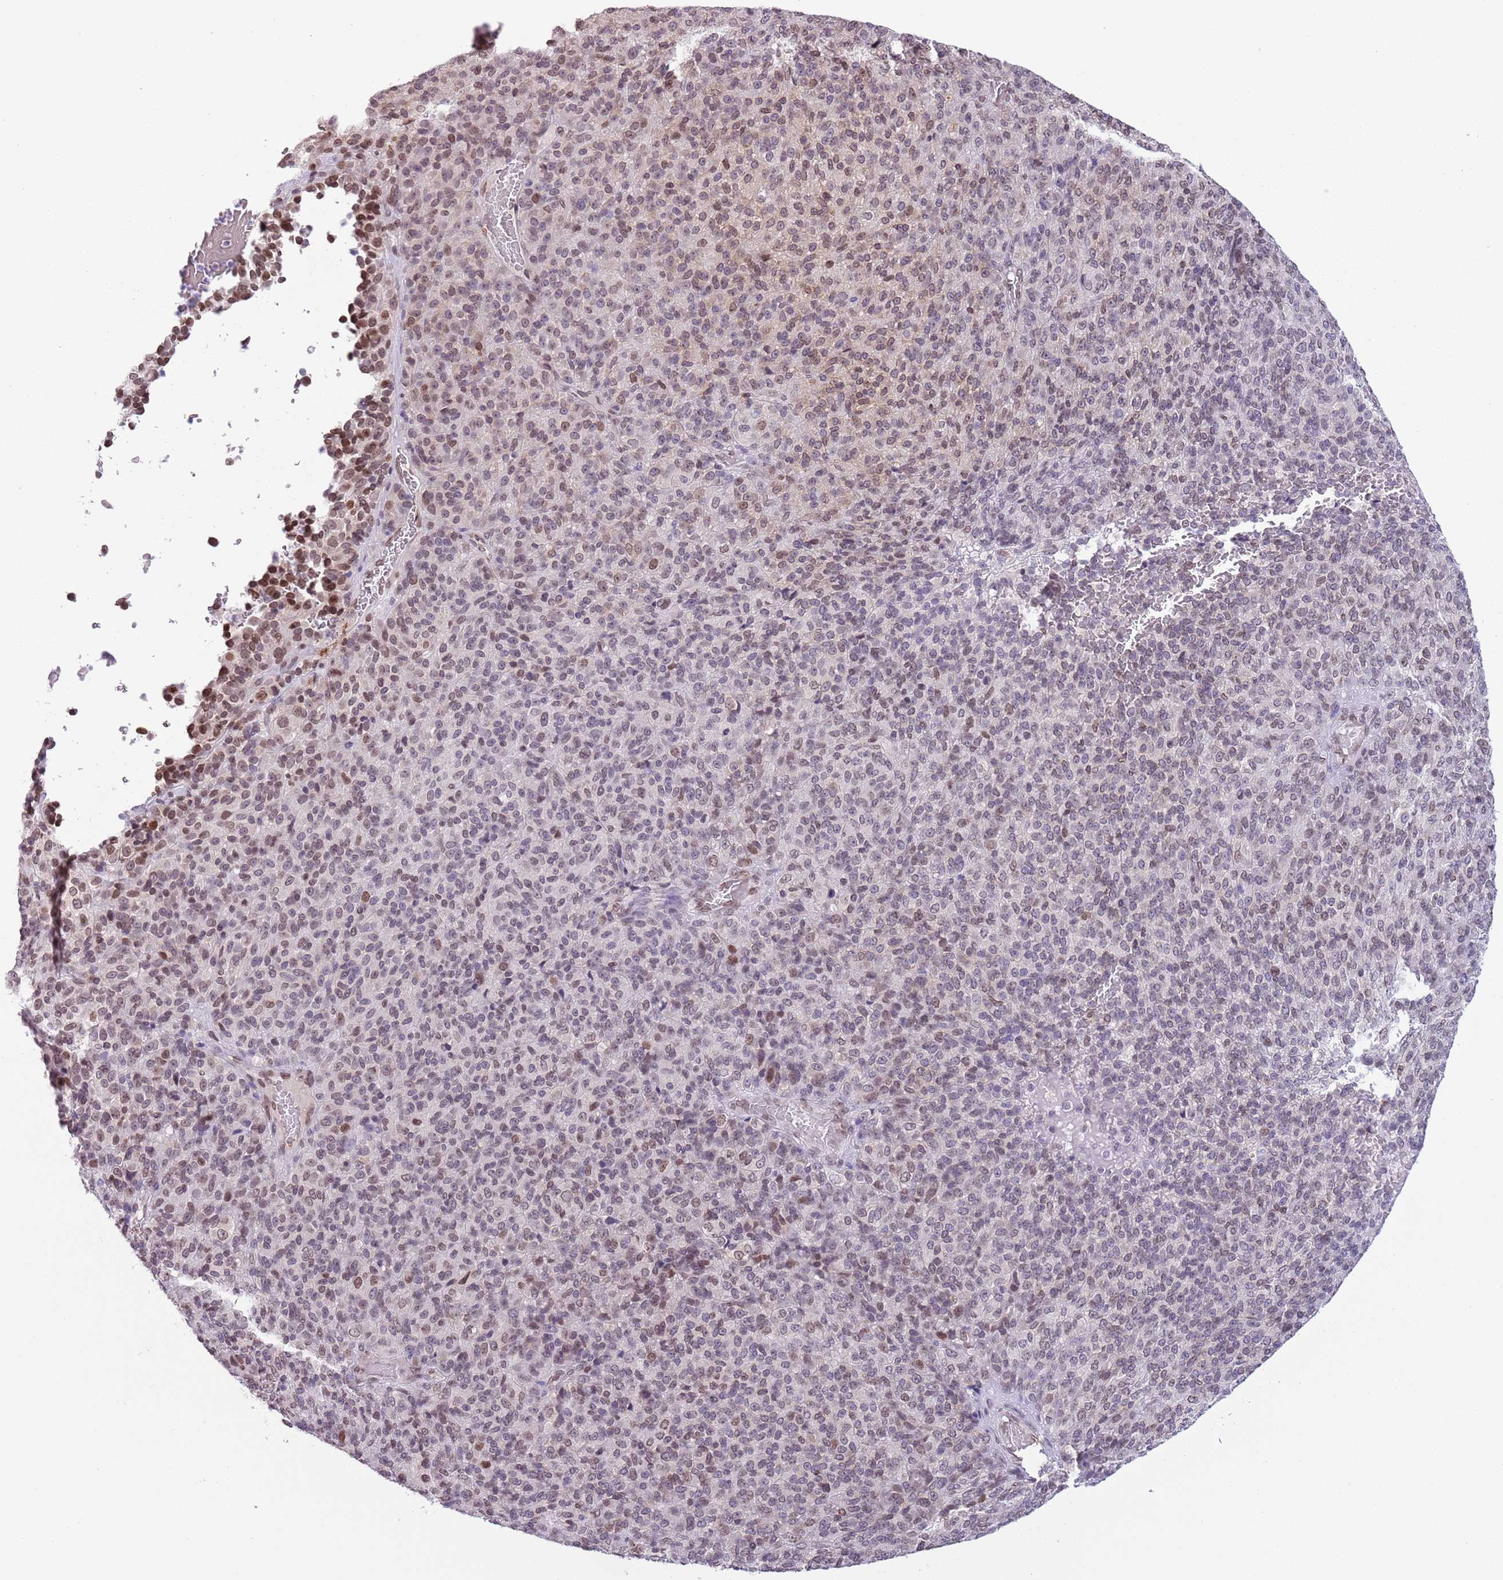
{"staining": {"intensity": "moderate", "quantity": "25%-75%", "location": "cytoplasmic/membranous,nuclear"}, "tissue": "melanoma", "cell_type": "Tumor cells", "image_type": "cancer", "snomed": [{"axis": "morphology", "description": "Malignant melanoma, Metastatic site"}, {"axis": "topography", "description": "Brain"}], "caption": "Immunohistochemical staining of melanoma displays medium levels of moderate cytoplasmic/membranous and nuclear protein positivity in approximately 25%-75% of tumor cells.", "gene": "ZGLP1", "patient": {"sex": "female", "age": 56}}